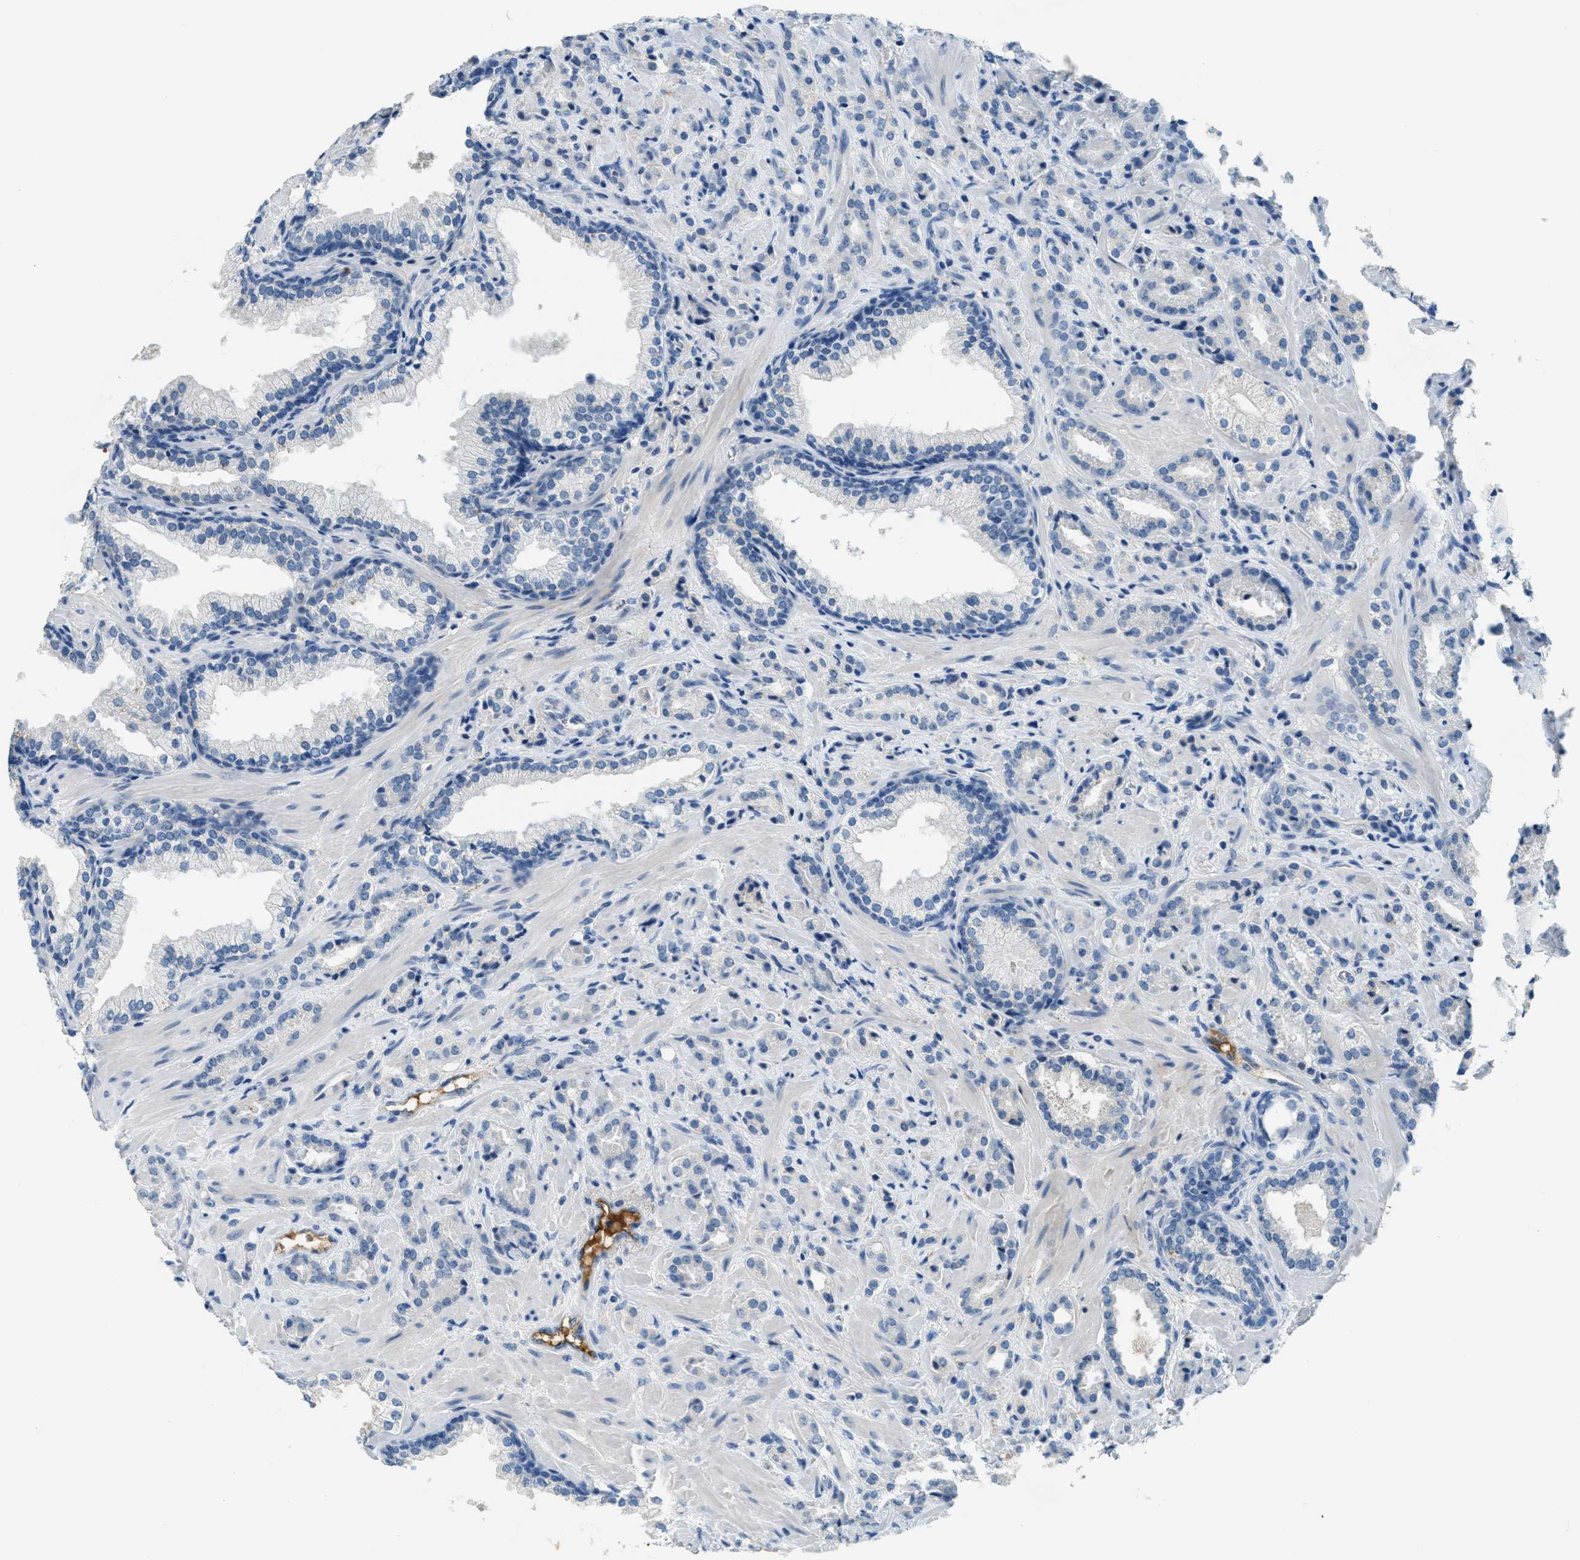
{"staining": {"intensity": "negative", "quantity": "none", "location": "none"}, "tissue": "prostate cancer", "cell_type": "Tumor cells", "image_type": "cancer", "snomed": [{"axis": "morphology", "description": "Adenocarcinoma, High grade"}, {"axis": "topography", "description": "Prostate"}], "caption": "IHC micrograph of human prostate cancer stained for a protein (brown), which reveals no positivity in tumor cells.", "gene": "A2M", "patient": {"sex": "male", "age": 64}}